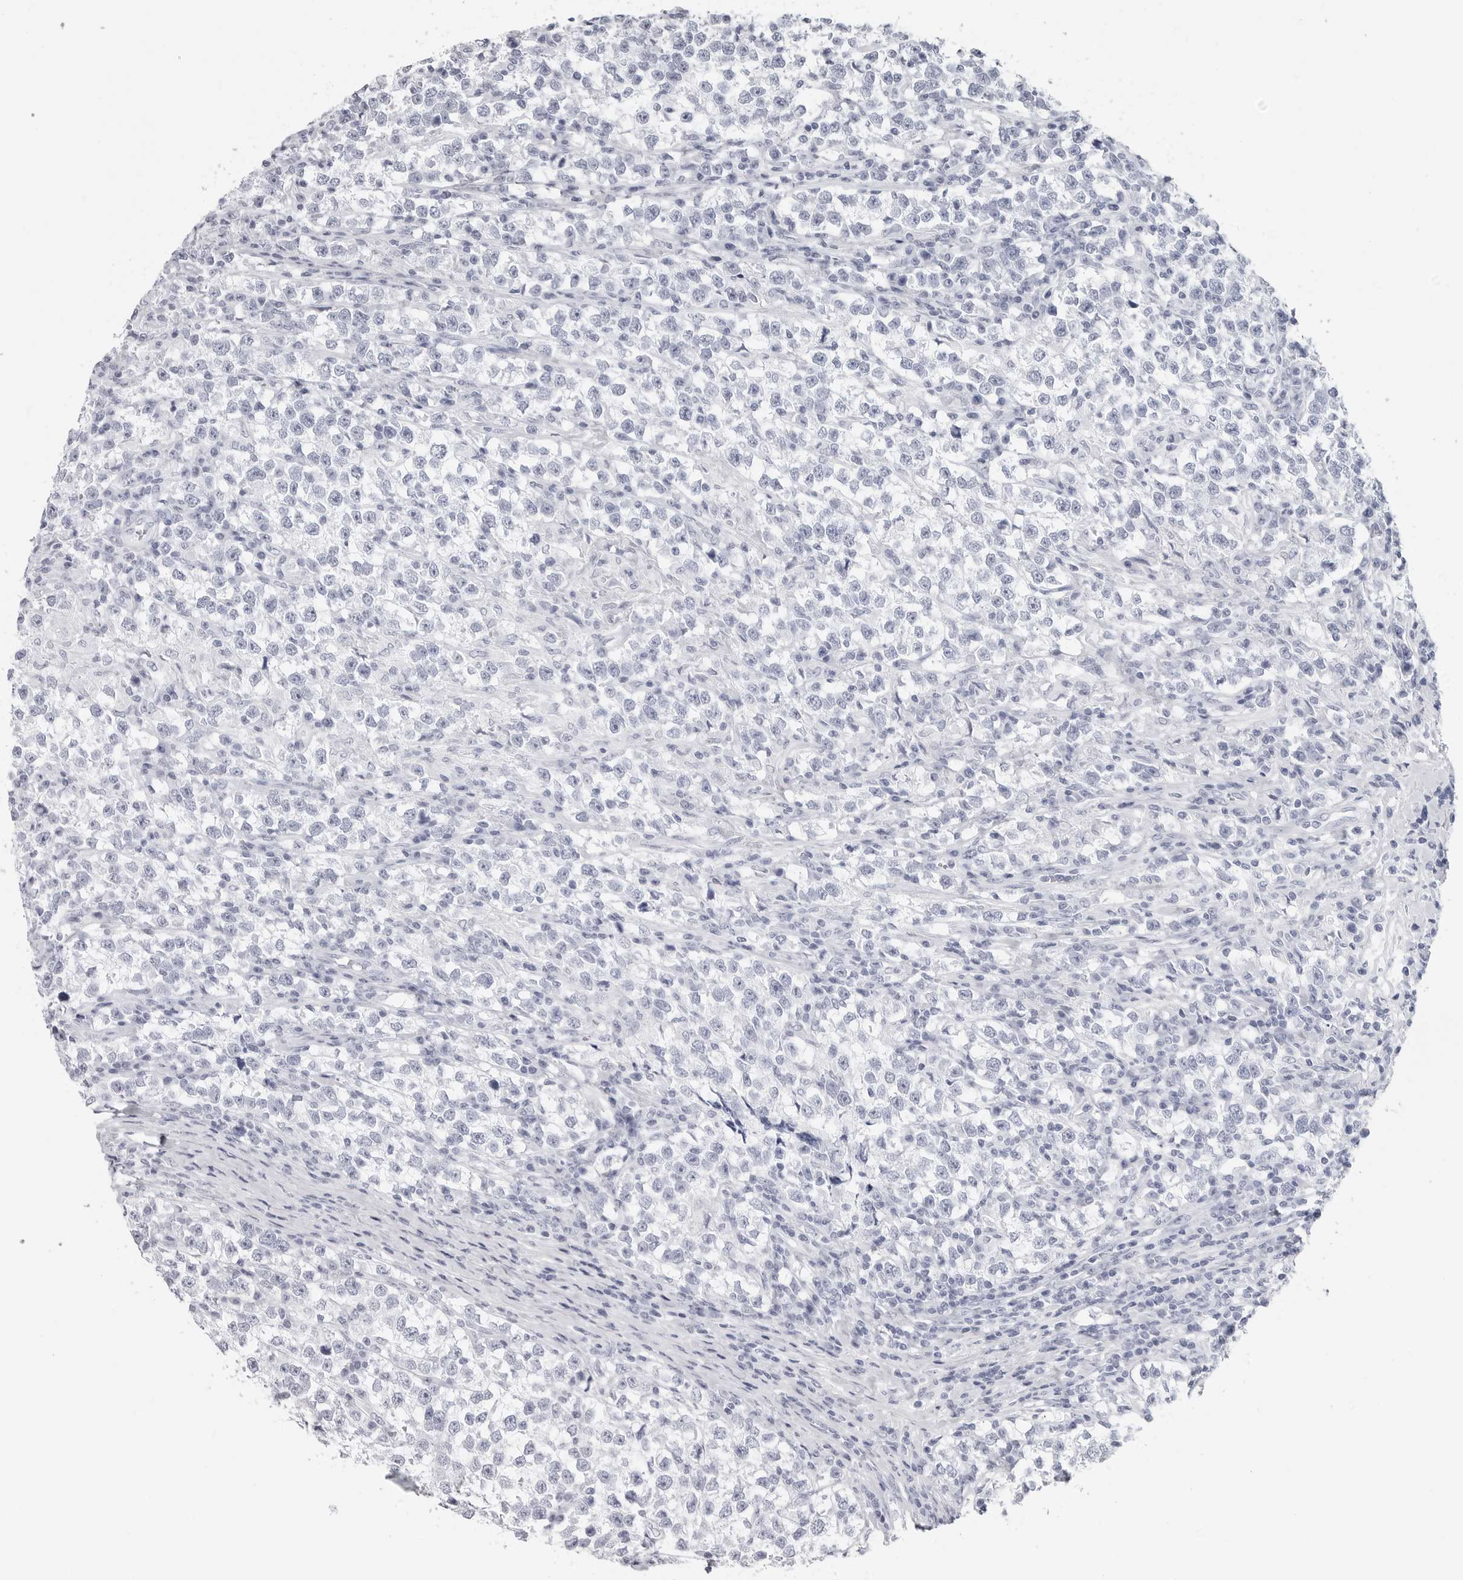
{"staining": {"intensity": "negative", "quantity": "none", "location": "none"}, "tissue": "testis cancer", "cell_type": "Tumor cells", "image_type": "cancer", "snomed": [{"axis": "morphology", "description": "Normal tissue, NOS"}, {"axis": "morphology", "description": "Seminoma, NOS"}, {"axis": "topography", "description": "Testis"}], "caption": "Tumor cells are negative for brown protein staining in testis seminoma.", "gene": "CST2", "patient": {"sex": "male", "age": 43}}